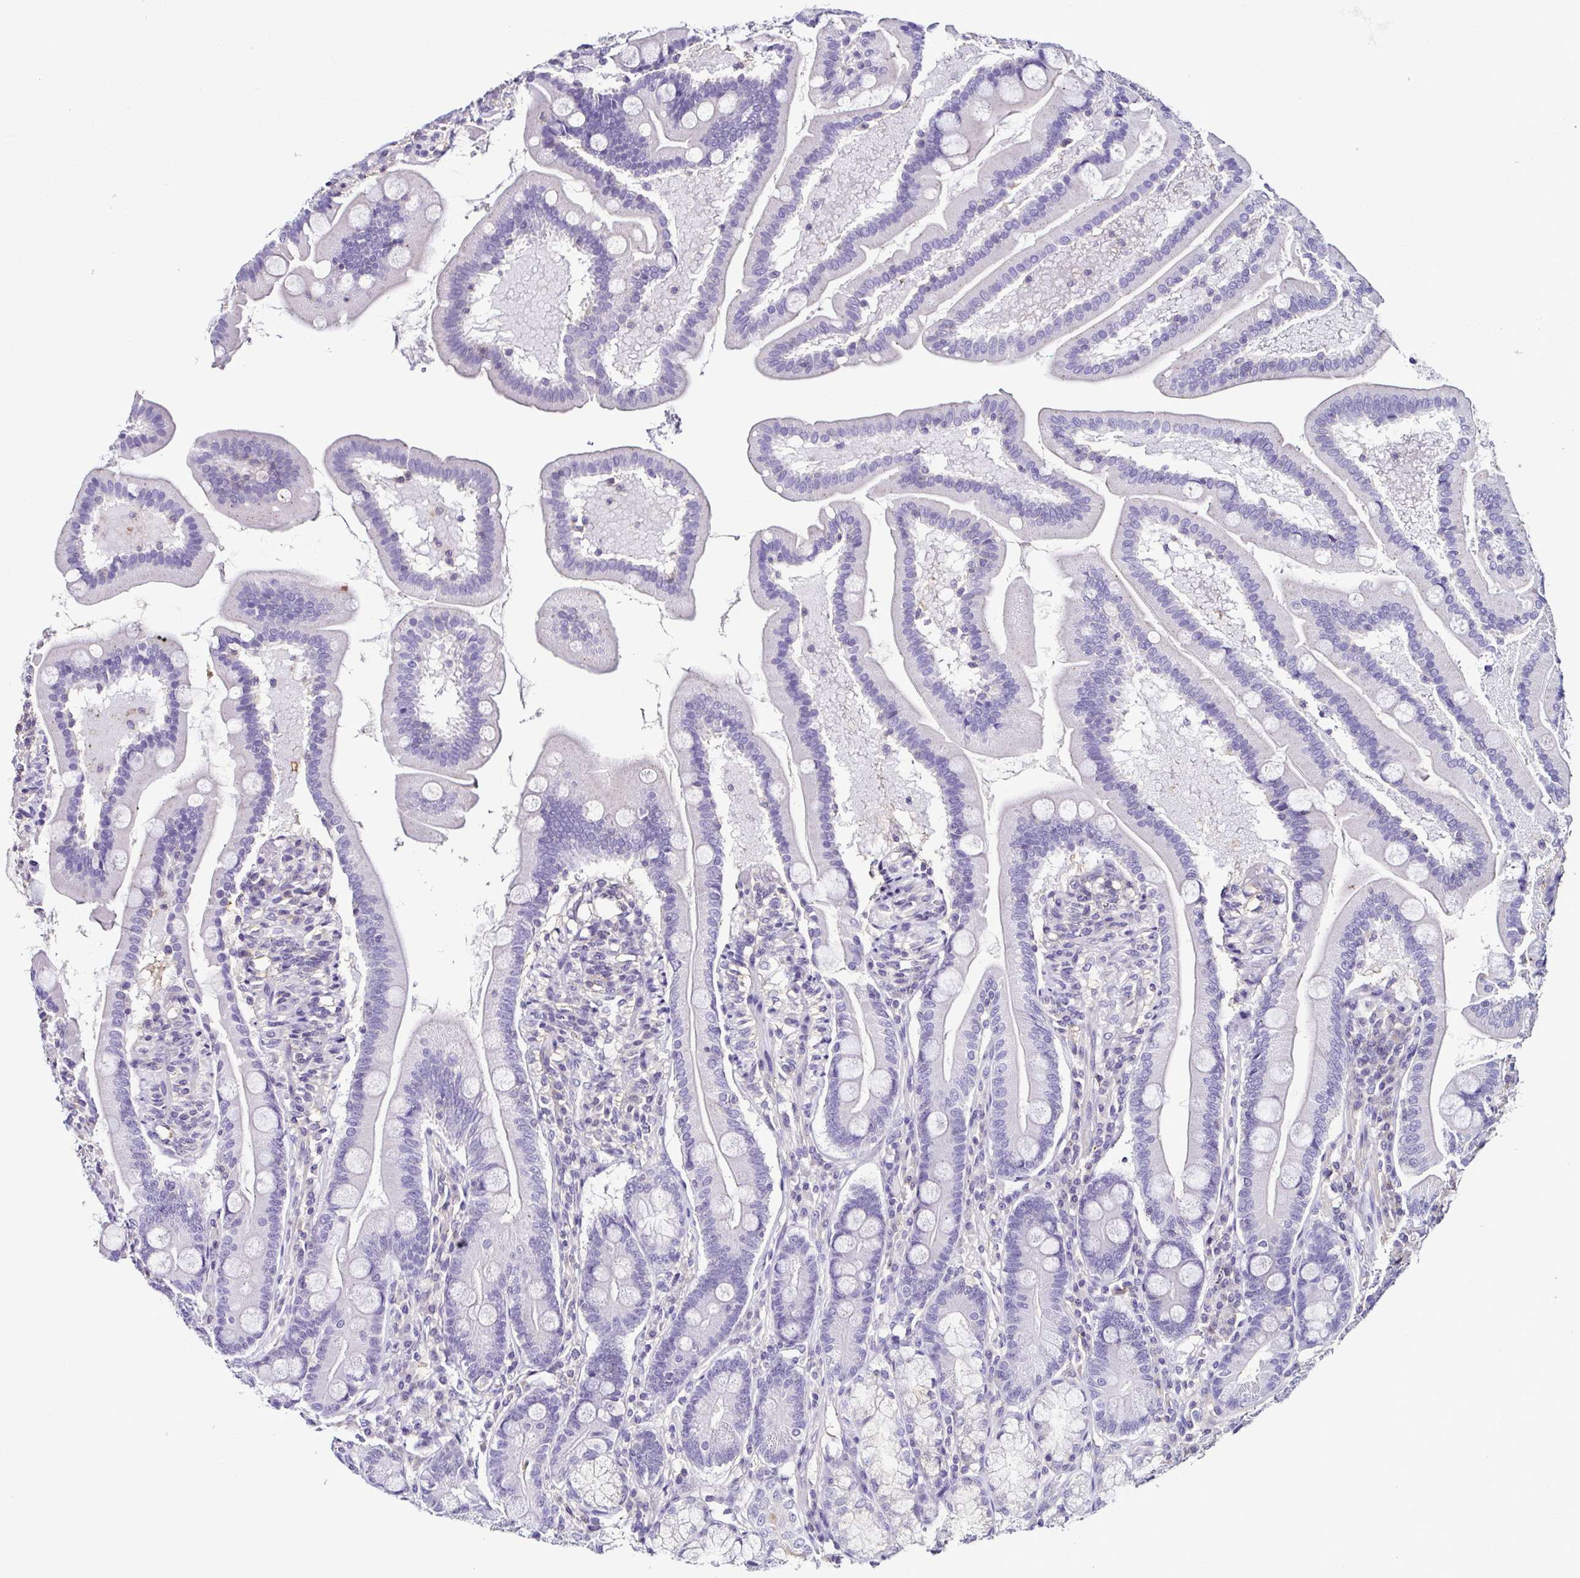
{"staining": {"intensity": "negative", "quantity": "none", "location": "none"}, "tissue": "duodenum", "cell_type": "Glandular cells", "image_type": "normal", "snomed": [{"axis": "morphology", "description": "Normal tissue, NOS"}, {"axis": "topography", "description": "Duodenum"}], "caption": "Histopathology image shows no protein expression in glandular cells of unremarkable duodenum.", "gene": "TNNT2", "patient": {"sex": "female", "age": 67}}